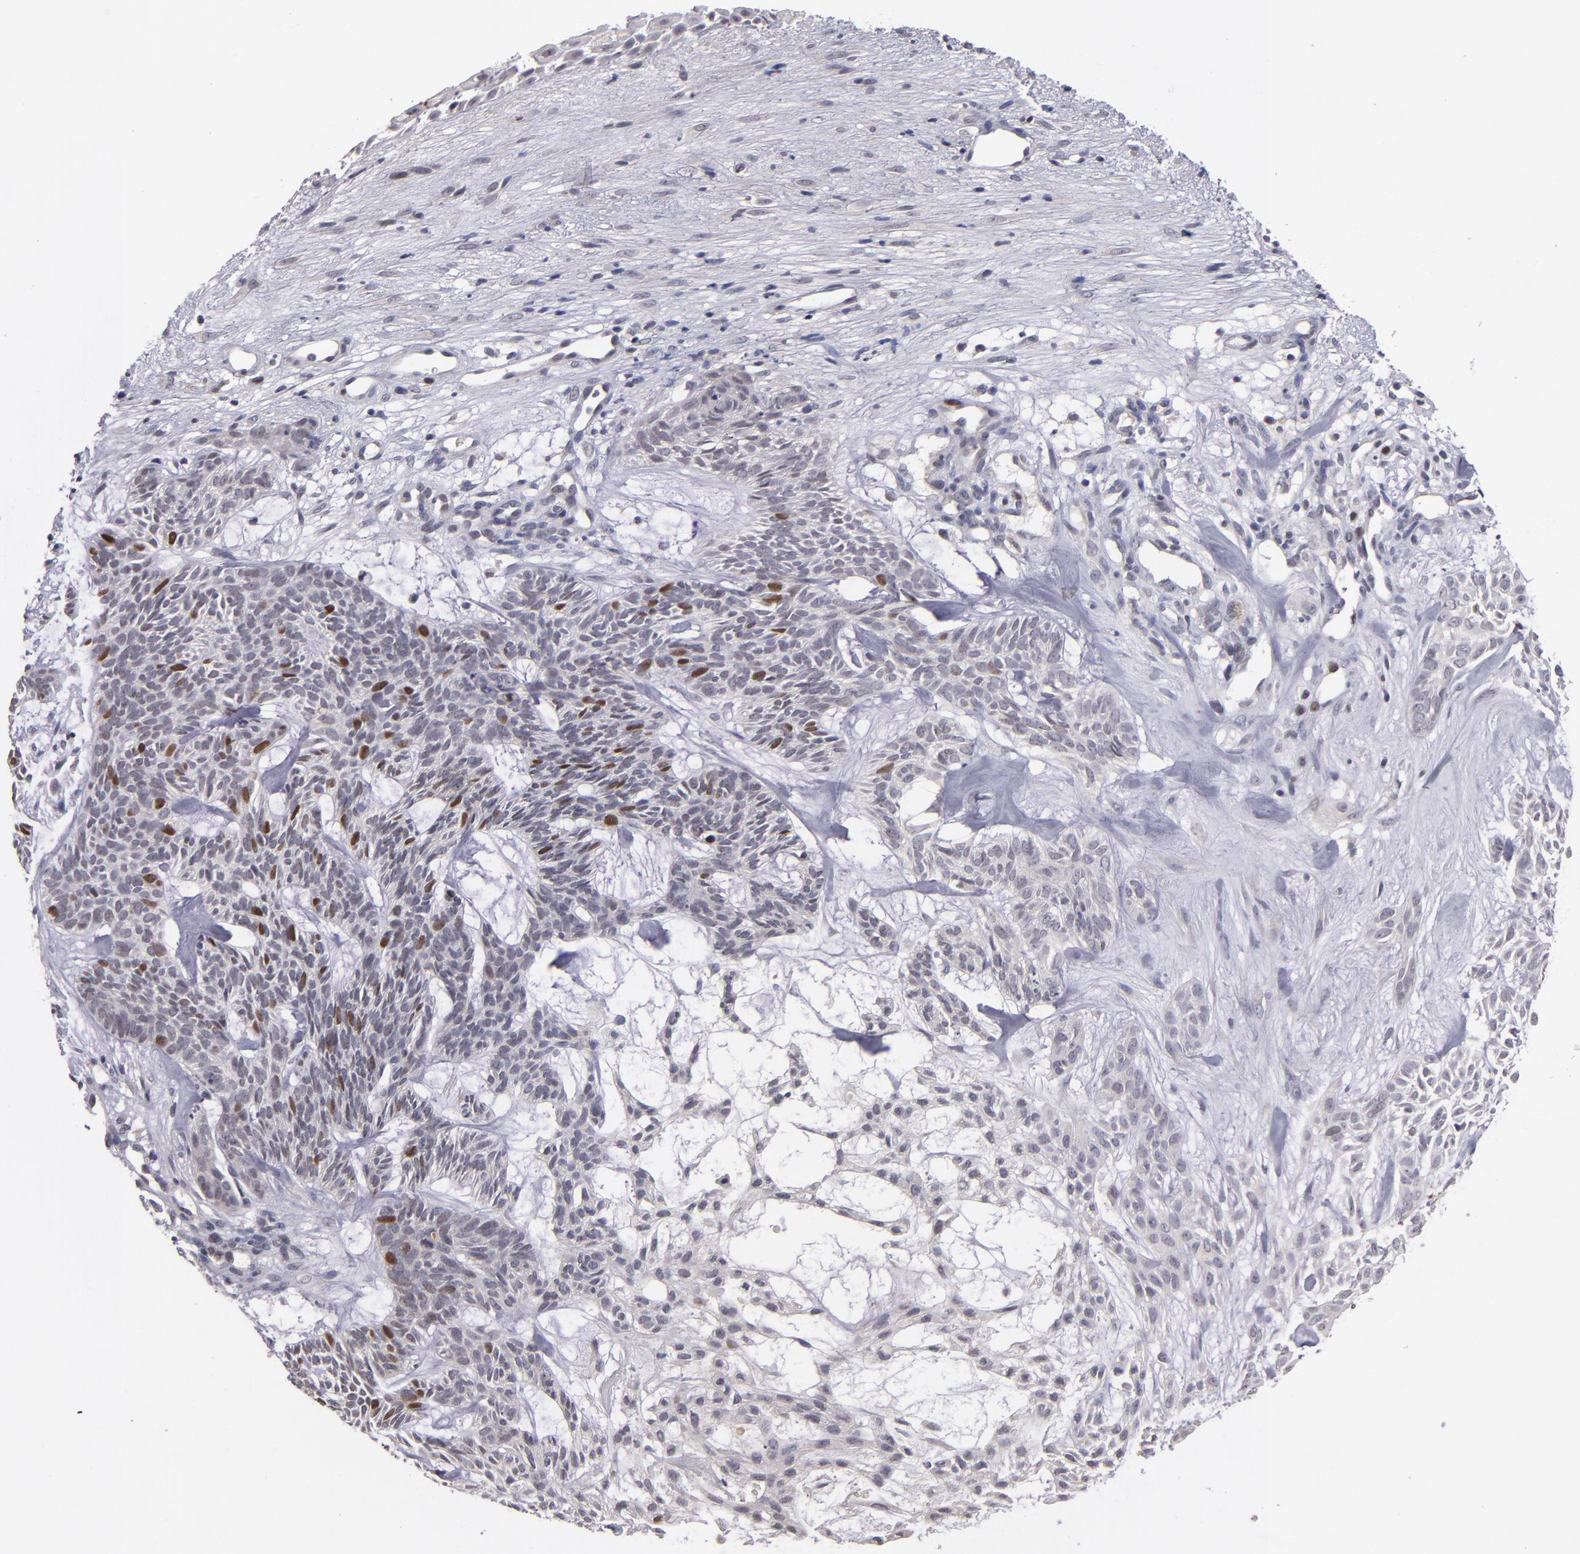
{"staining": {"intensity": "strong", "quantity": "<25%", "location": "nuclear"}, "tissue": "skin cancer", "cell_type": "Tumor cells", "image_type": "cancer", "snomed": [{"axis": "morphology", "description": "Basal cell carcinoma"}, {"axis": "topography", "description": "Skin"}], "caption": "Protein expression analysis of skin basal cell carcinoma reveals strong nuclear staining in about <25% of tumor cells.", "gene": "CDC7", "patient": {"sex": "male", "age": 75}}